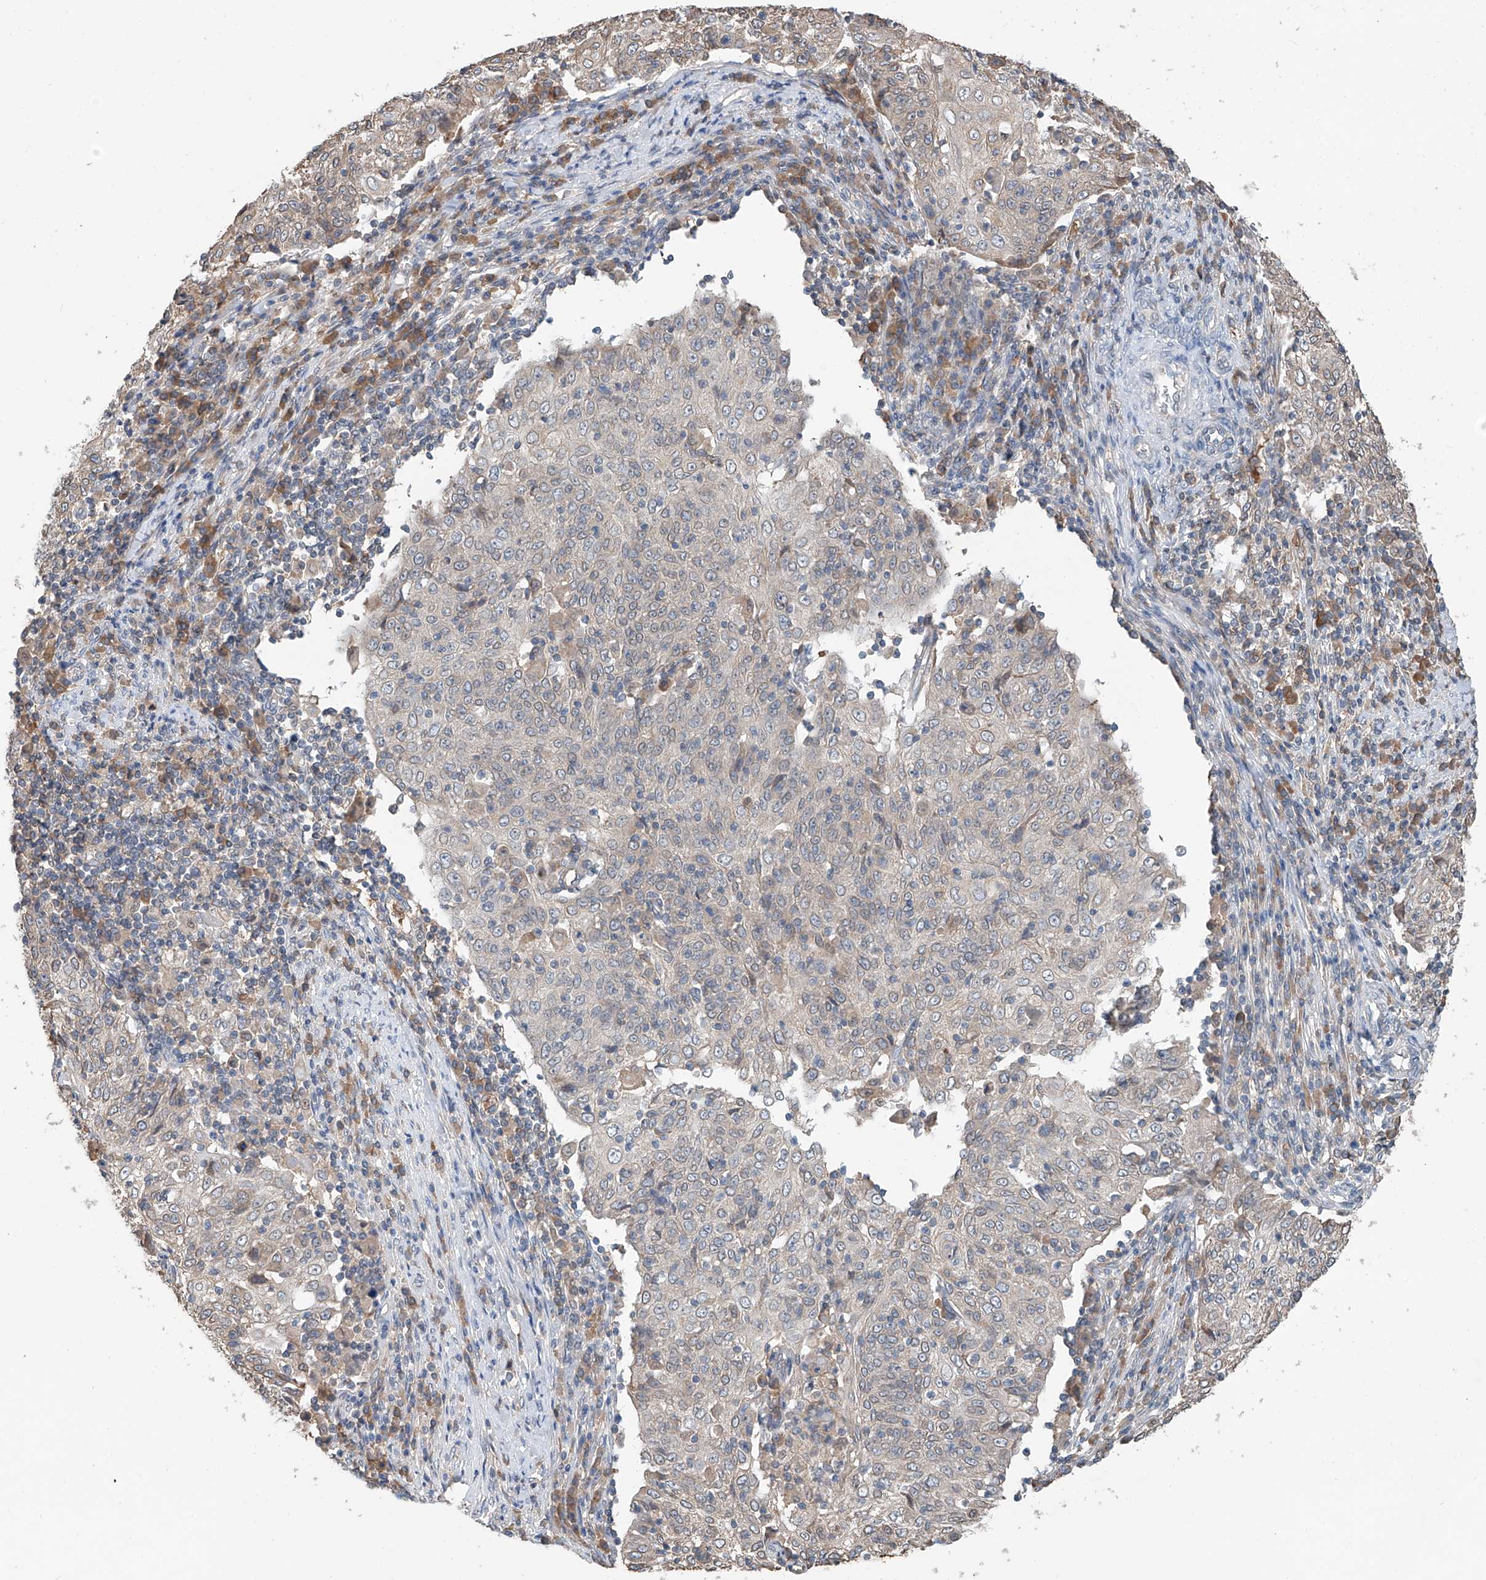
{"staining": {"intensity": "negative", "quantity": "none", "location": "none"}, "tissue": "cervical cancer", "cell_type": "Tumor cells", "image_type": "cancer", "snomed": [{"axis": "morphology", "description": "Squamous cell carcinoma, NOS"}, {"axis": "topography", "description": "Cervix"}], "caption": "Immunohistochemistry (IHC) photomicrograph of cervical squamous cell carcinoma stained for a protein (brown), which displays no expression in tumor cells.", "gene": "KCNK10", "patient": {"sex": "female", "age": 48}}